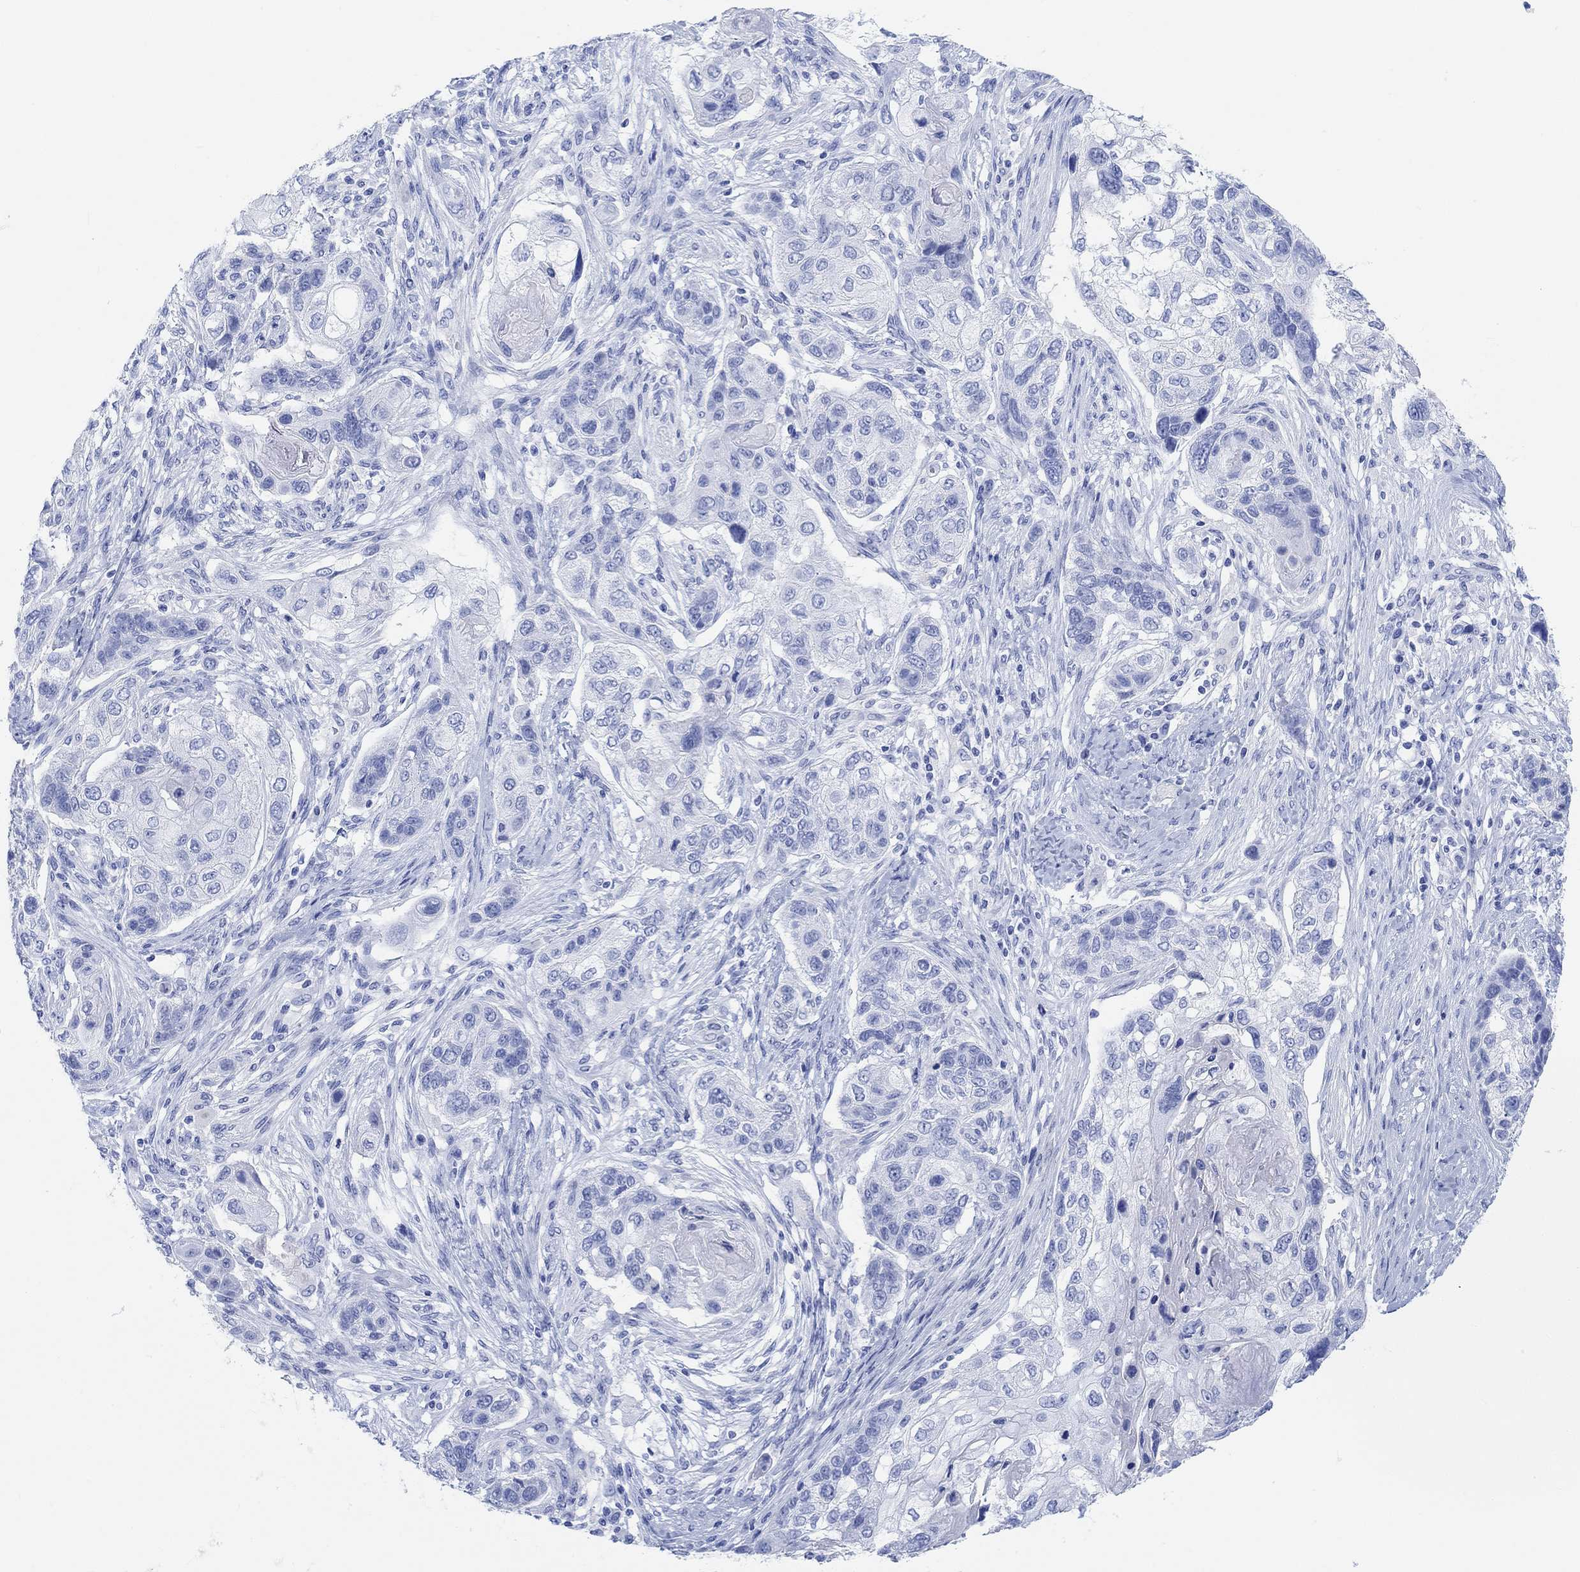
{"staining": {"intensity": "negative", "quantity": "none", "location": "none"}, "tissue": "lung cancer", "cell_type": "Tumor cells", "image_type": "cancer", "snomed": [{"axis": "morphology", "description": "Normal tissue, NOS"}, {"axis": "morphology", "description": "Squamous cell carcinoma, NOS"}, {"axis": "topography", "description": "Bronchus"}, {"axis": "topography", "description": "Lung"}], "caption": "DAB (3,3'-diaminobenzidine) immunohistochemical staining of lung squamous cell carcinoma displays no significant staining in tumor cells.", "gene": "ANKRD33", "patient": {"sex": "male", "age": 69}}